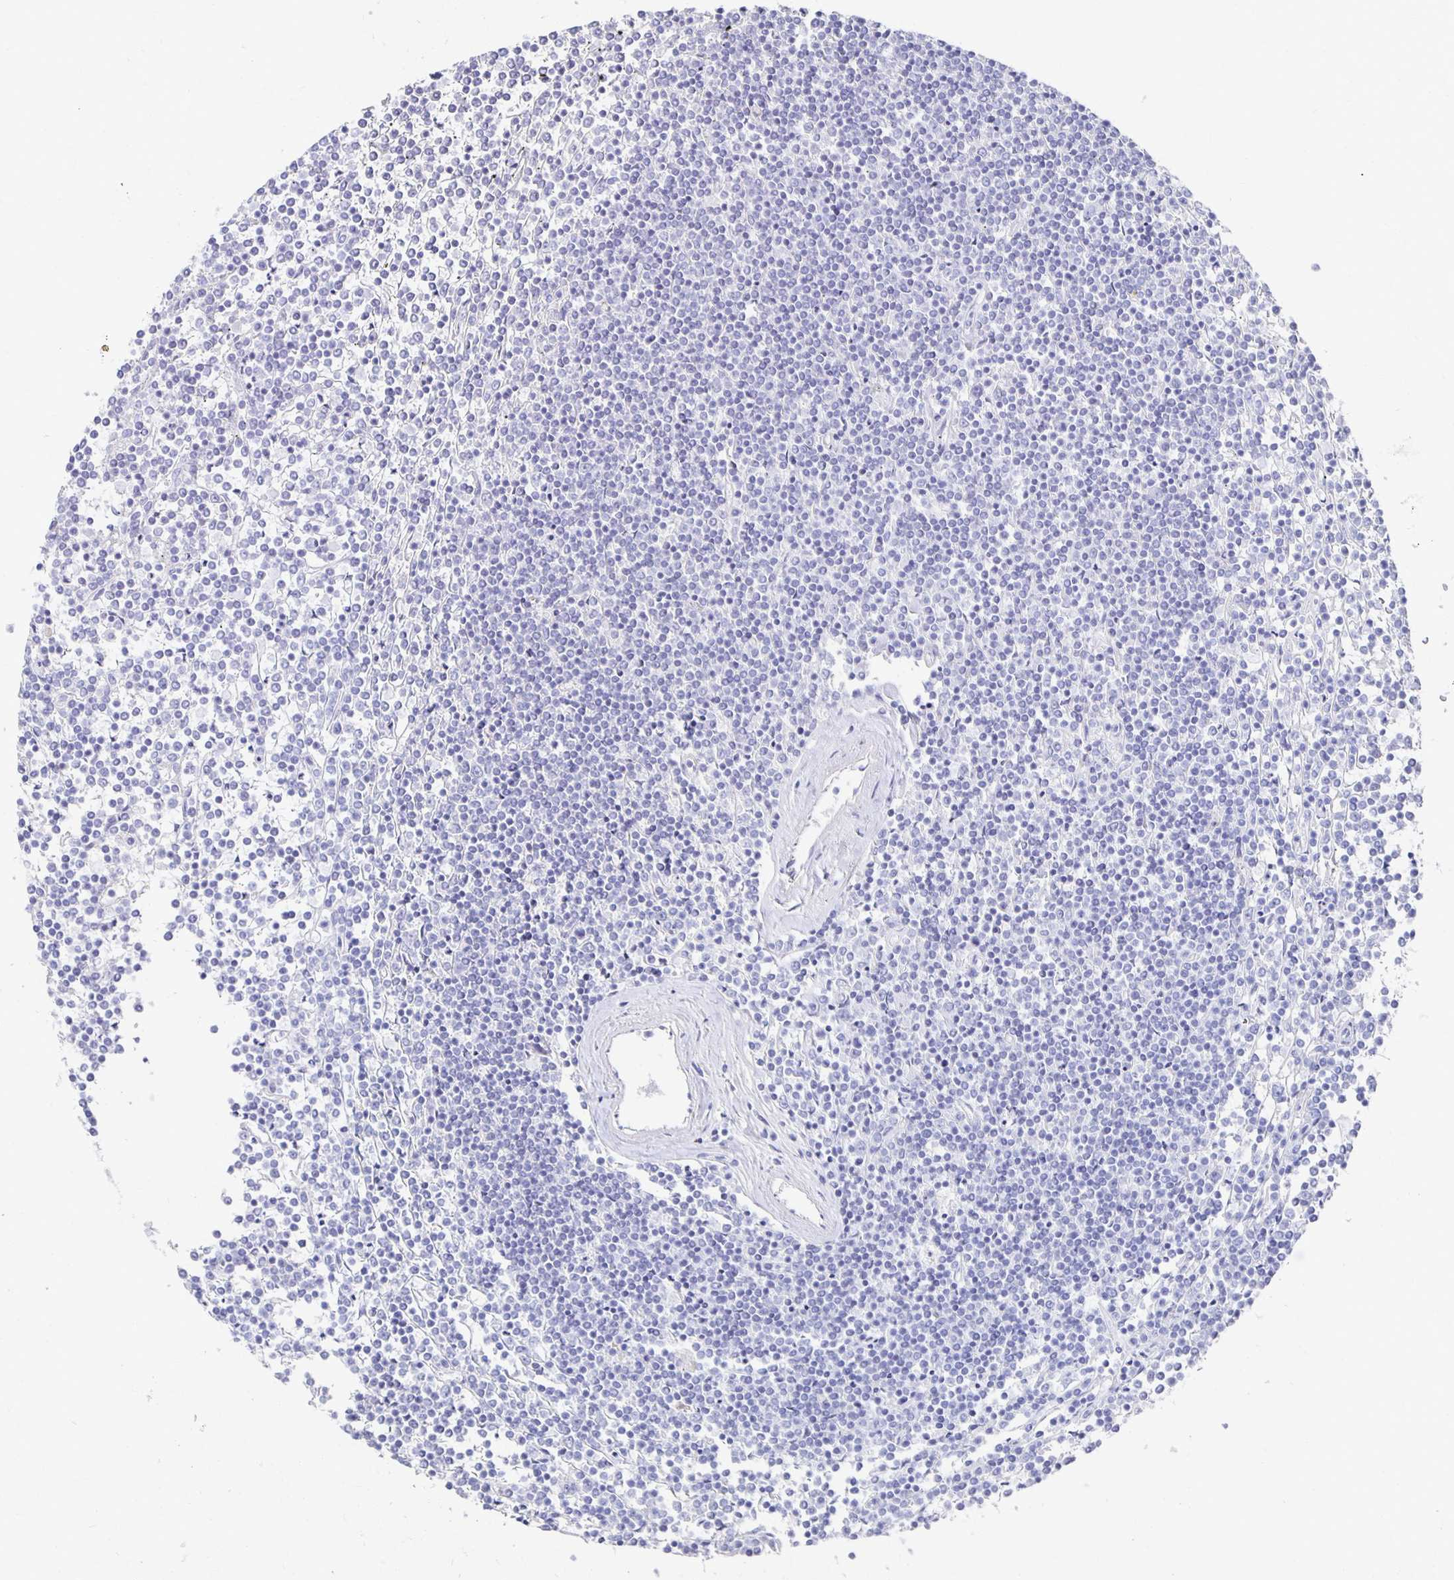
{"staining": {"intensity": "negative", "quantity": "none", "location": "none"}, "tissue": "lymphoma", "cell_type": "Tumor cells", "image_type": "cancer", "snomed": [{"axis": "morphology", "description": "Malignant lymphoma, non-Hodgkin's type, Low grade"}, {"axis": "topography", "description": "Spleen"}], "caption": "Immunohistochemistry (IHC) of human low-grade malignant lymphoma, non-Hodgkin's type displays no staining in tumor cells. (DAB immunohistochemistry (IHC) visualized using brightfield microscopy, high magnification).", "gene": "PRDM7", "patient": {"sex": "female", "age": 19}}